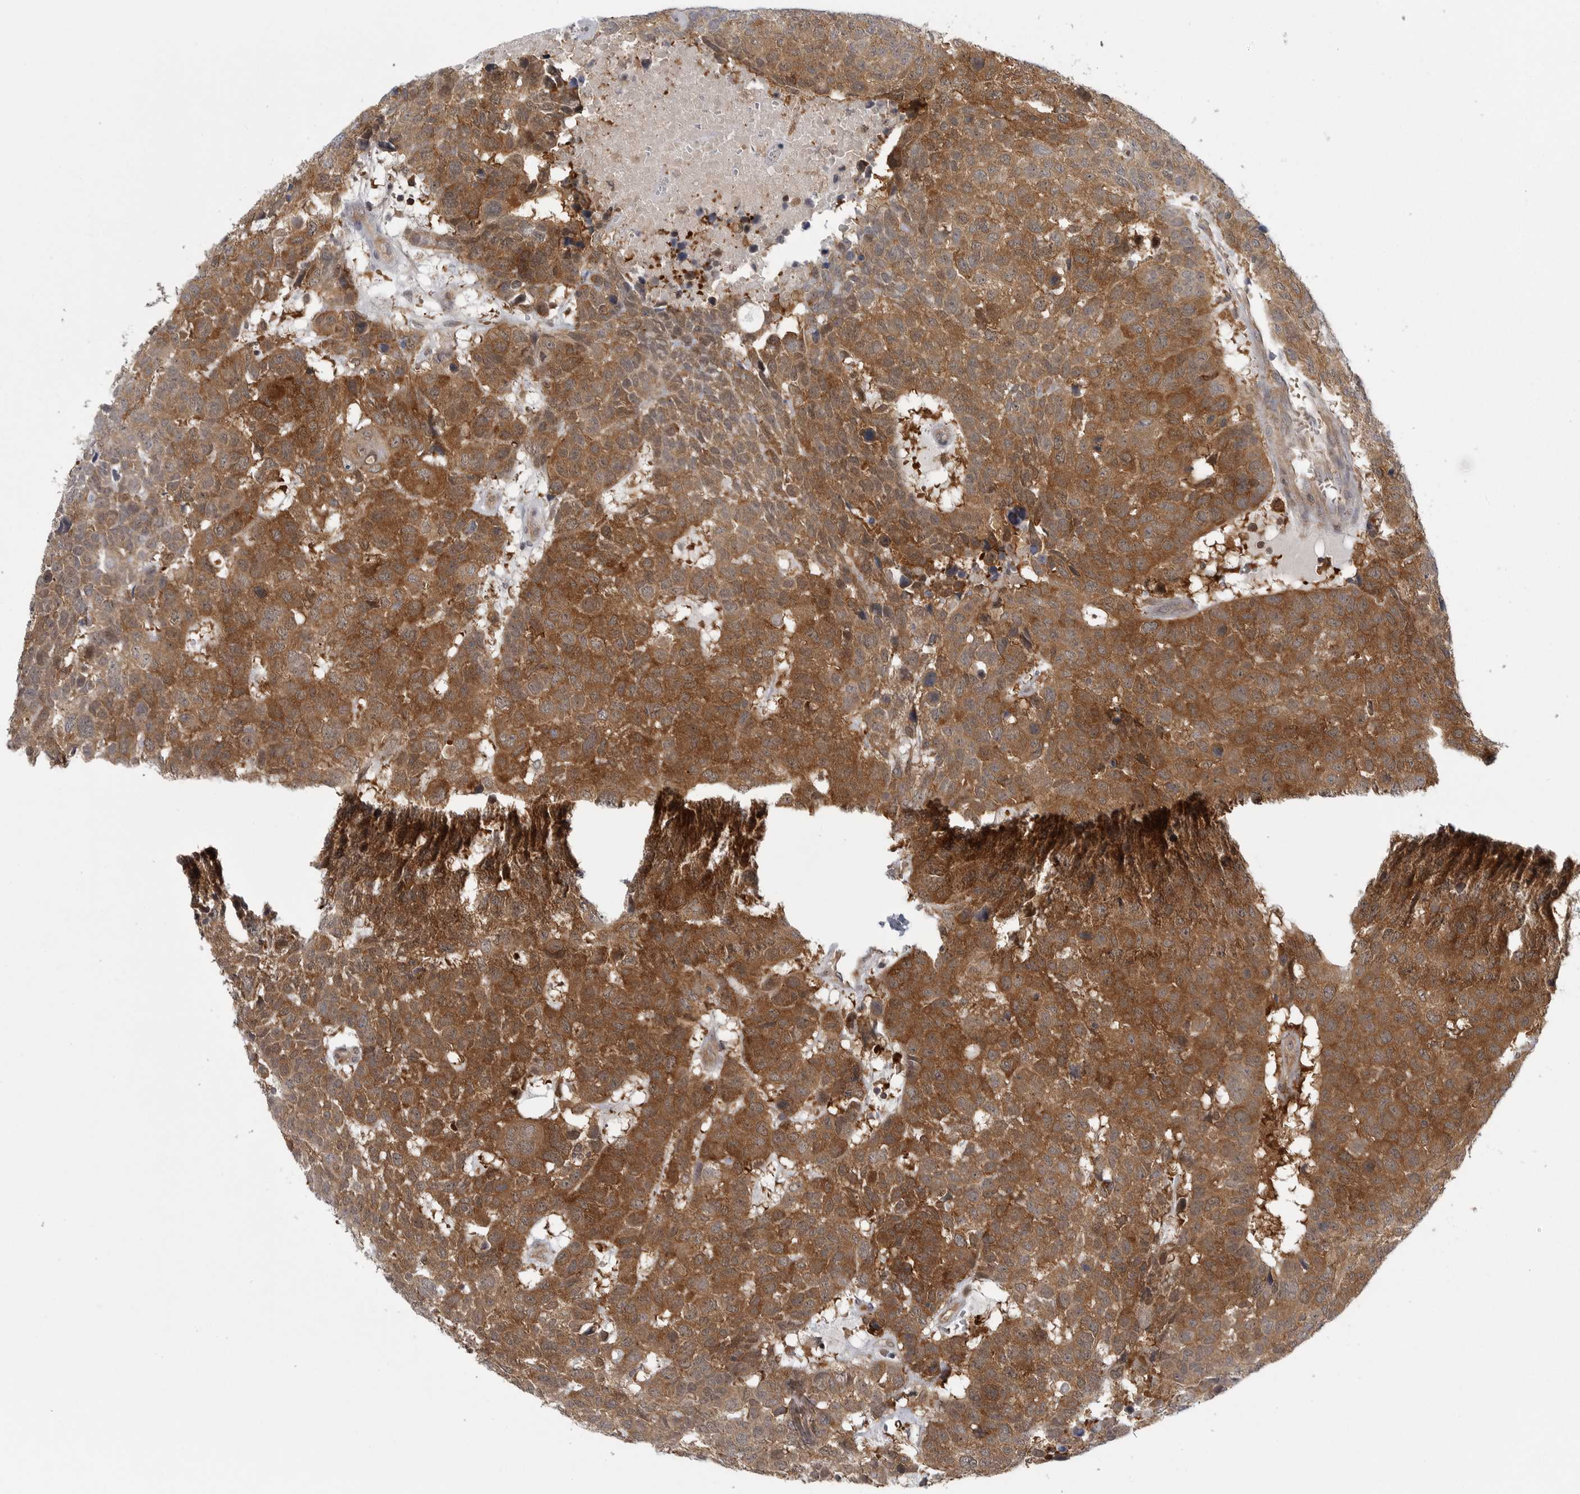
{"staining": {"intensity": "moderate", "quantity": ">75%", "location": "cytoplasmic/membranous"}, "tissue": "head and neck cancer", "cell_type": "Tumor cells", "image_type": "cancer", "snomed": [{"axis": "morphology", "description": "Squamous cell carcinoma, NOS"}, {"axis": "topography", "description": "Head-Neck"}], "caption": "The histopathology image displays immunohistochemical staining of squamous cell carcinoma (head and neck). There is moderate cytoplasmic/membranous staining is present in about >75% of tumor cells.", "gene": "CACYBP", "patient": {"sex": "male", "age": 66}}